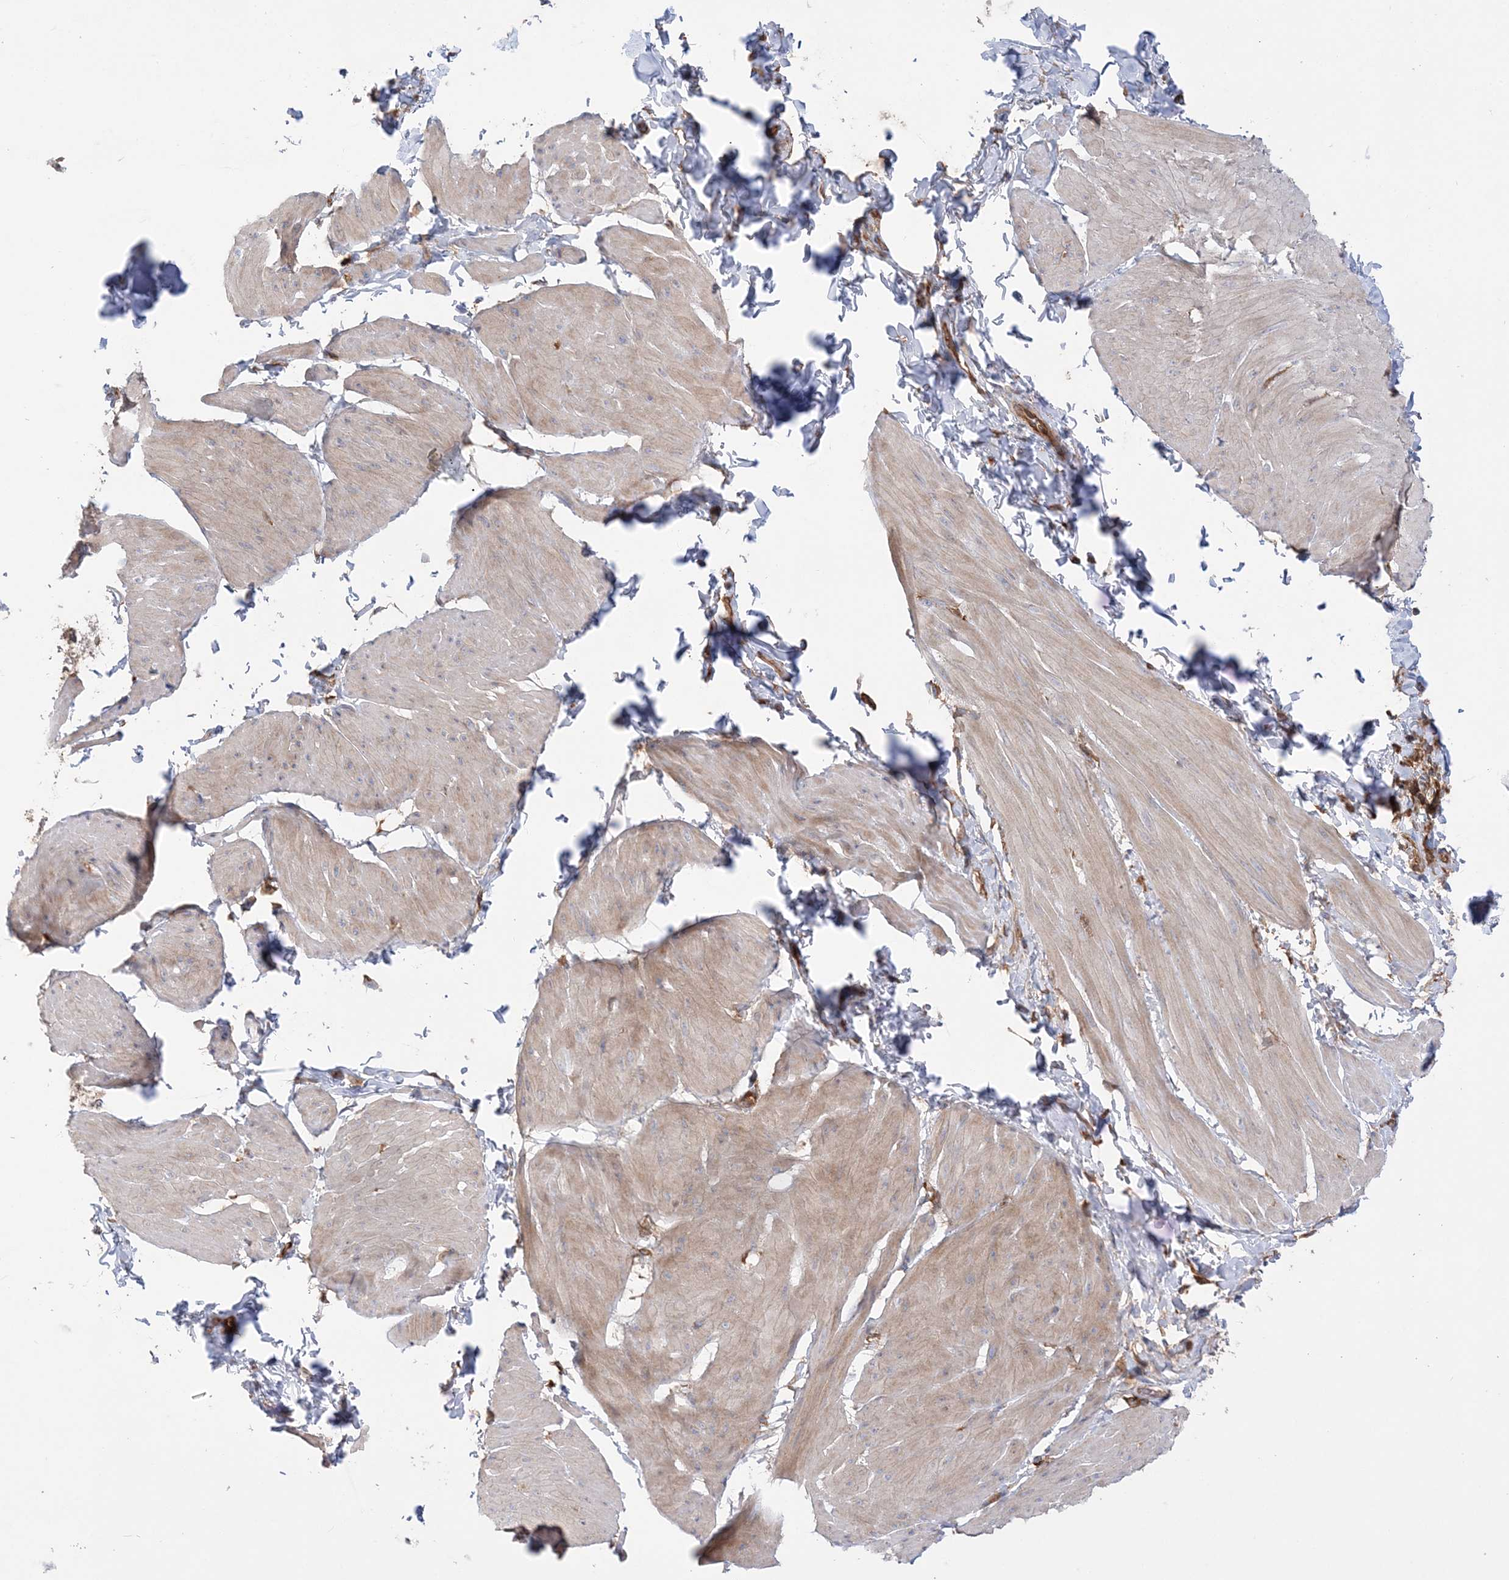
{"staining": {"intensity": "moderate", "quantity": "25%-75%", "location": "cytoplasmic/membranous"}, "tissue": "smooth muscle", "cell_type": "Smooth muscle cells", "image_type": "normal", "snomed": [{"axis": "morphology", "description": "Urothelial carcinoma, High grade"}, {"axis": "topography", "description": "Urinary bladder"}], "caption": "Smooth muscle stained with IHC displays moderate cytoplasmic/membranous staining in approximately 25%-75% of smooth muscle cells. (IHC, brightfield microscopy, high magnification).", "gene": "TBC1D5", "patient": {"sex": "male", "age": 46}}